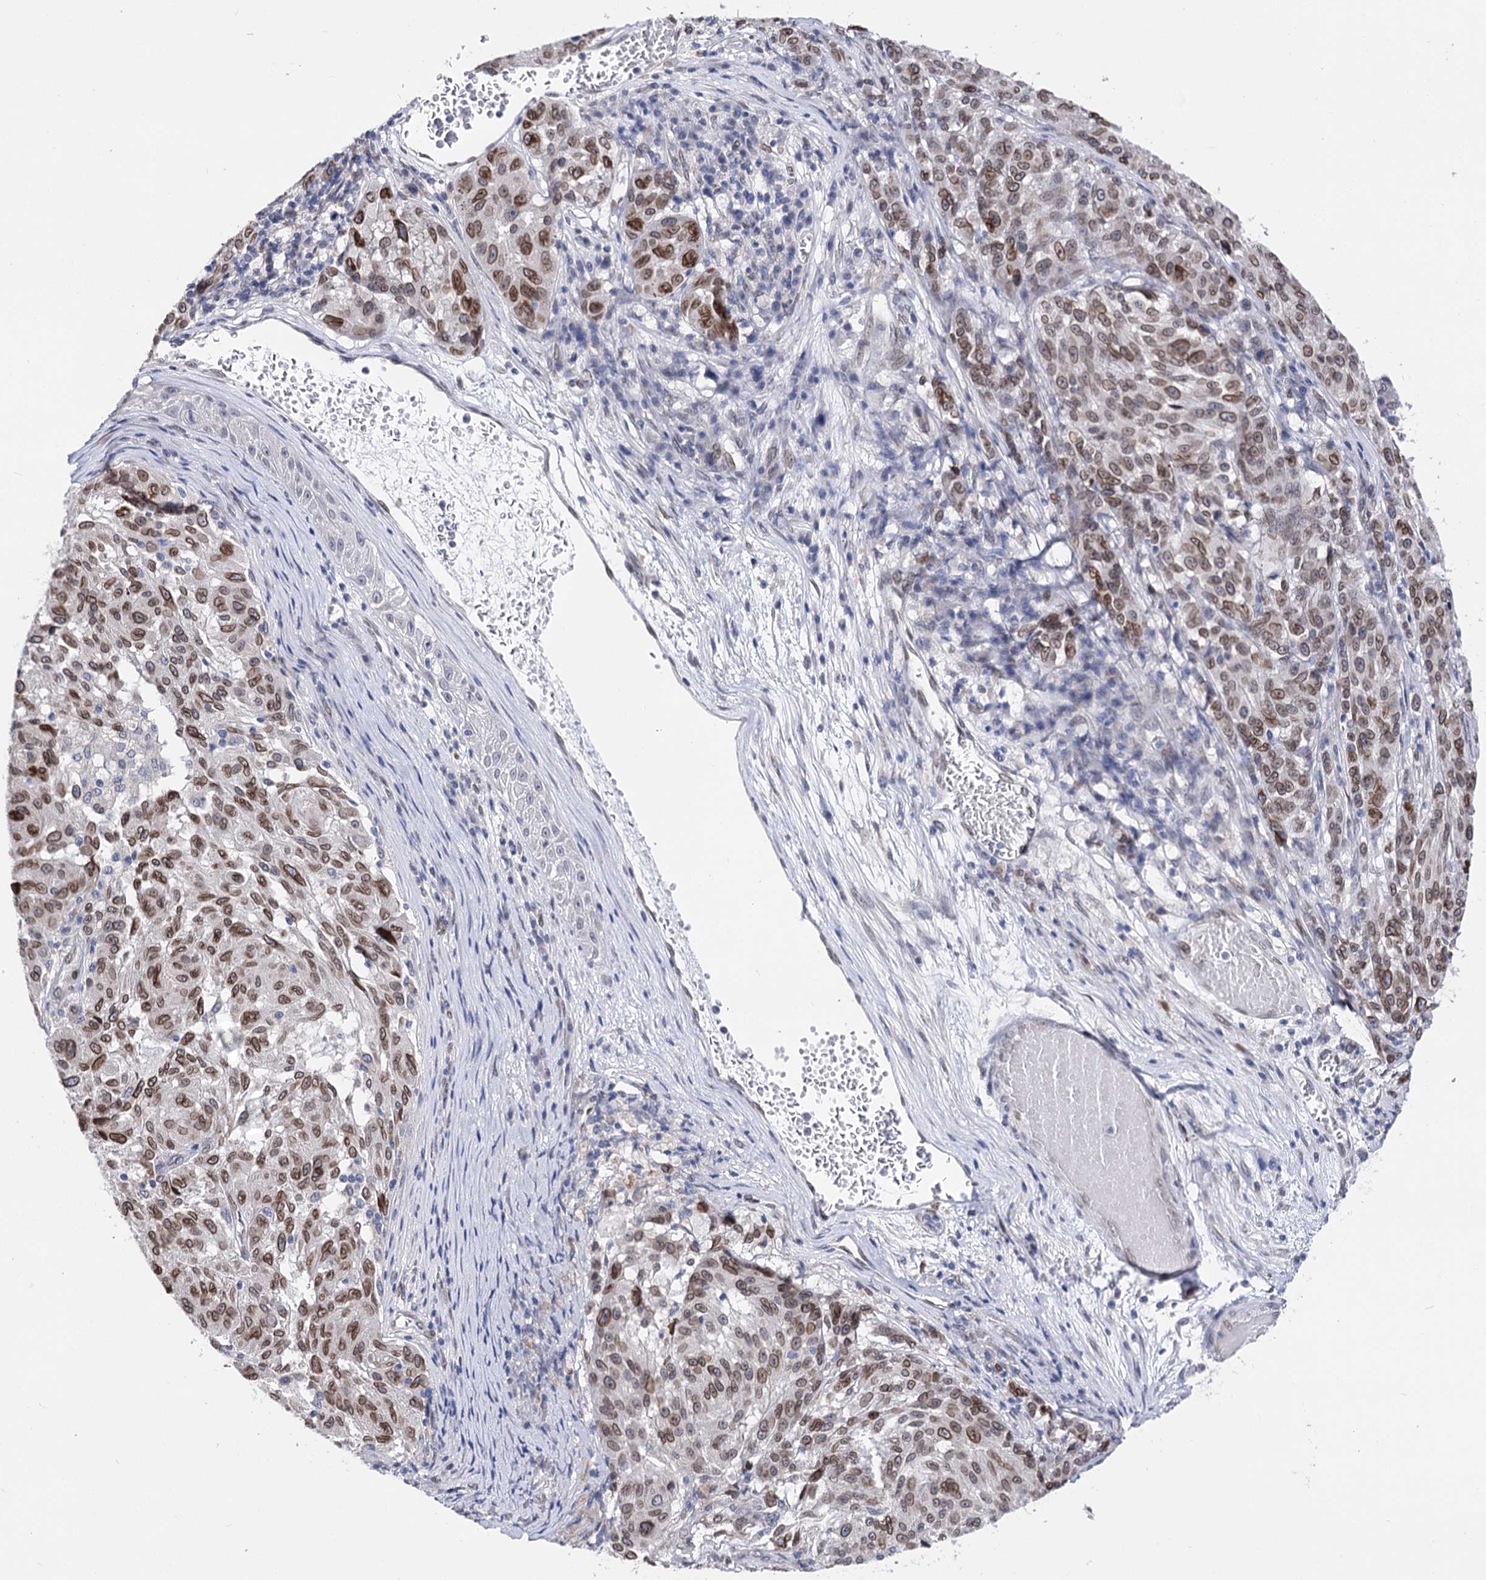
{"staining": {"intensity": "moderate", "quantity": ">75%", "location": "cytoplasmic/membranous,nuclear"}, "tissue": "melanoma", "cell_type": "Tumor cells", "image_type": "cancer", "snomed": [{"axis": "morphology", "description": "Malignant melanoma, NOS"}, {"axis": "topography", "description": "Skin"}], "caption": "Protein staining of melanoma tissue reveals moderate cytoplasmic/membranous and nuclear positivity in approximately >75% of tumor cells. Immunohistochemistry stains the protein in brown and the nuclei are stained blue.", "gene": "TMEM201", "patient": {"sex": "male", "age": 53}}